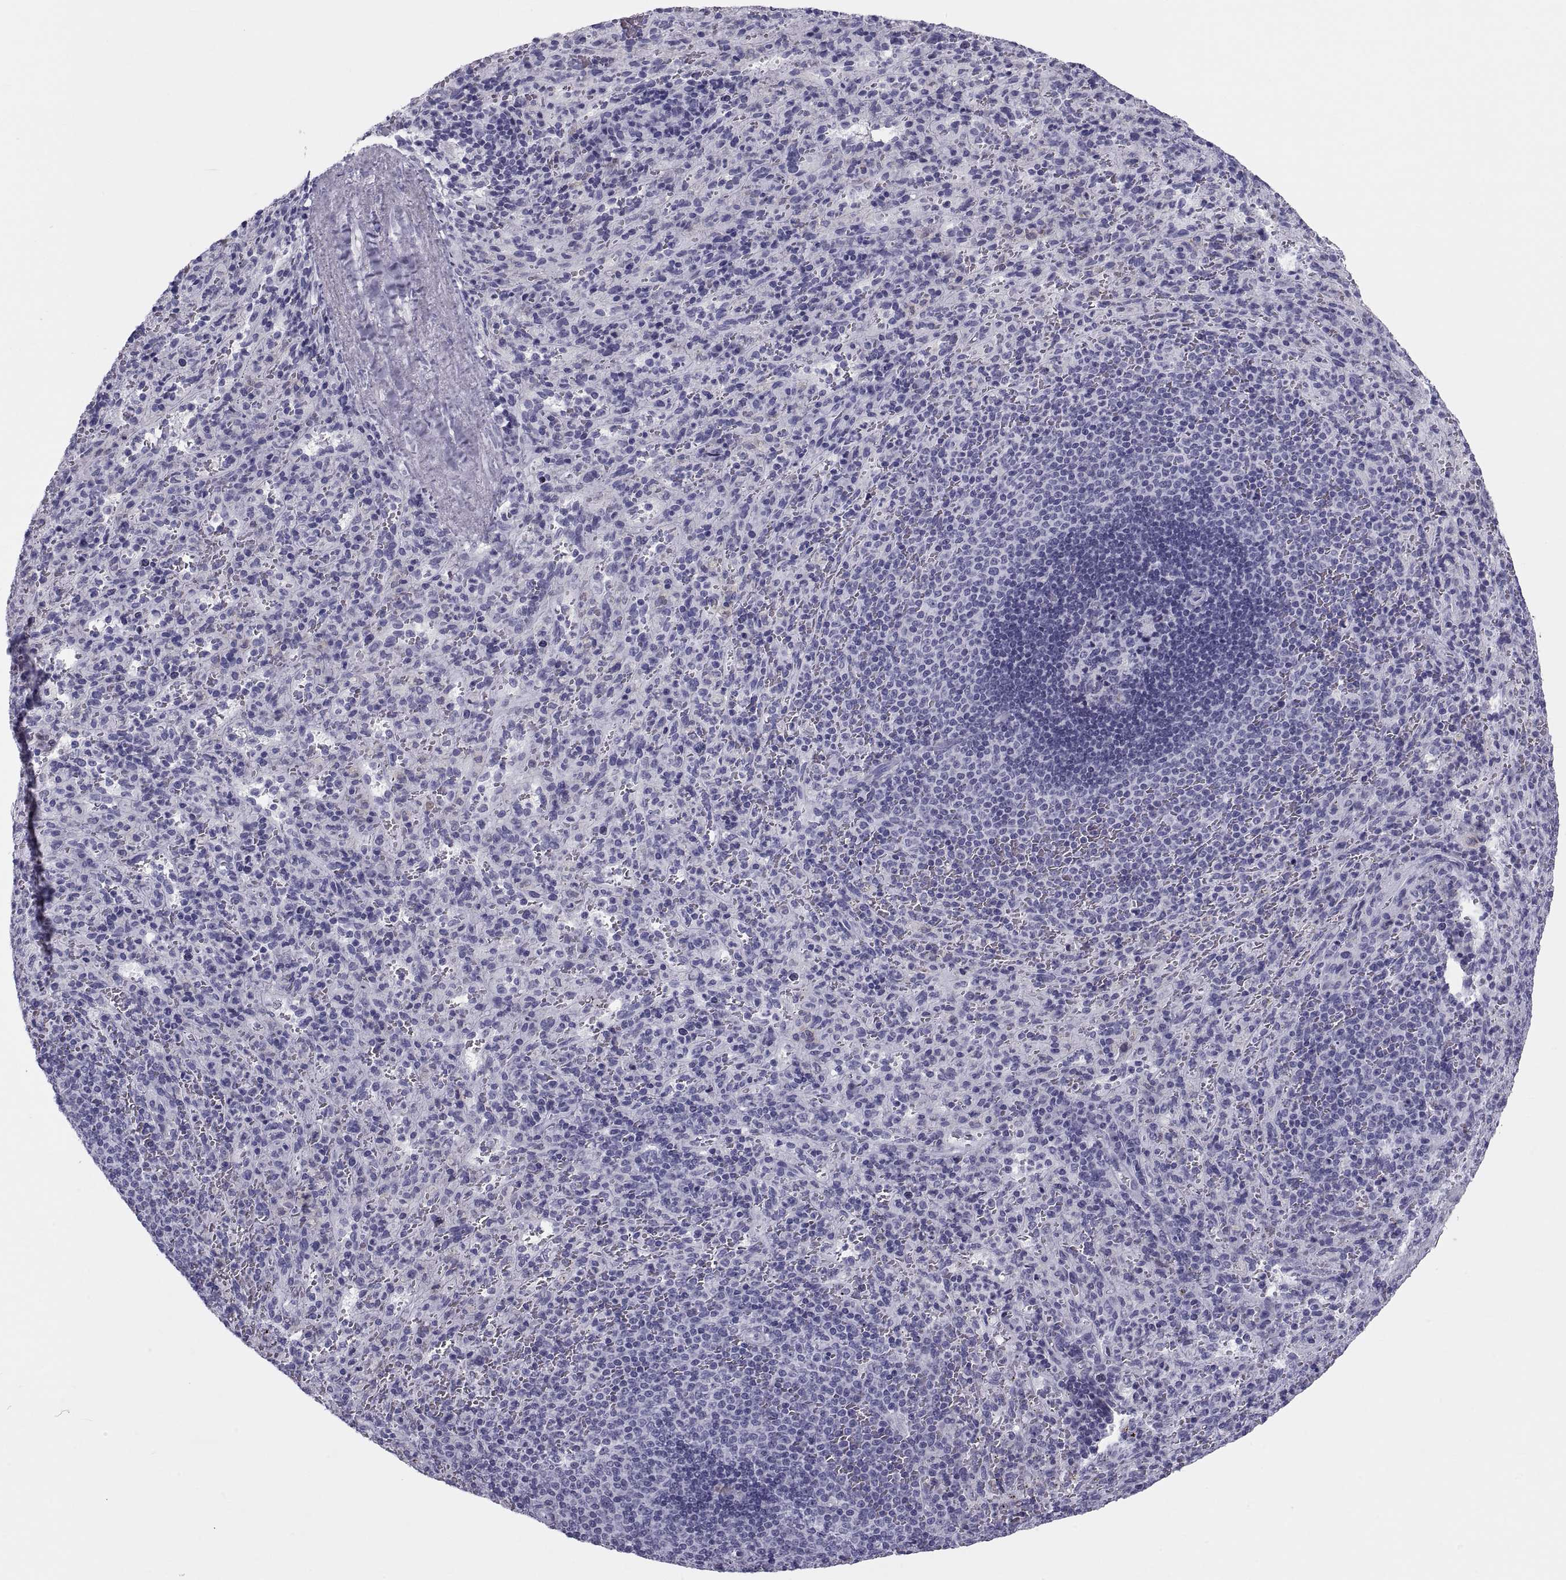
{"staining": {"intensity": "negative", "quantity": "none", "location": "none"}, "tissue": "spleen", "cell_type": "Cells in red pulp", "image_type": "normal", "snomed": [{"axis": "morphology", "description": "Normal tissue, NOS"}, {"axis": "topography", "description": "Spleen"}], "caption": "The micrograph exhibits no staining of cells in red pulp in normal spleen.", "gene": "DEFB129", "patient": {"sex": "male", "age": 57}}